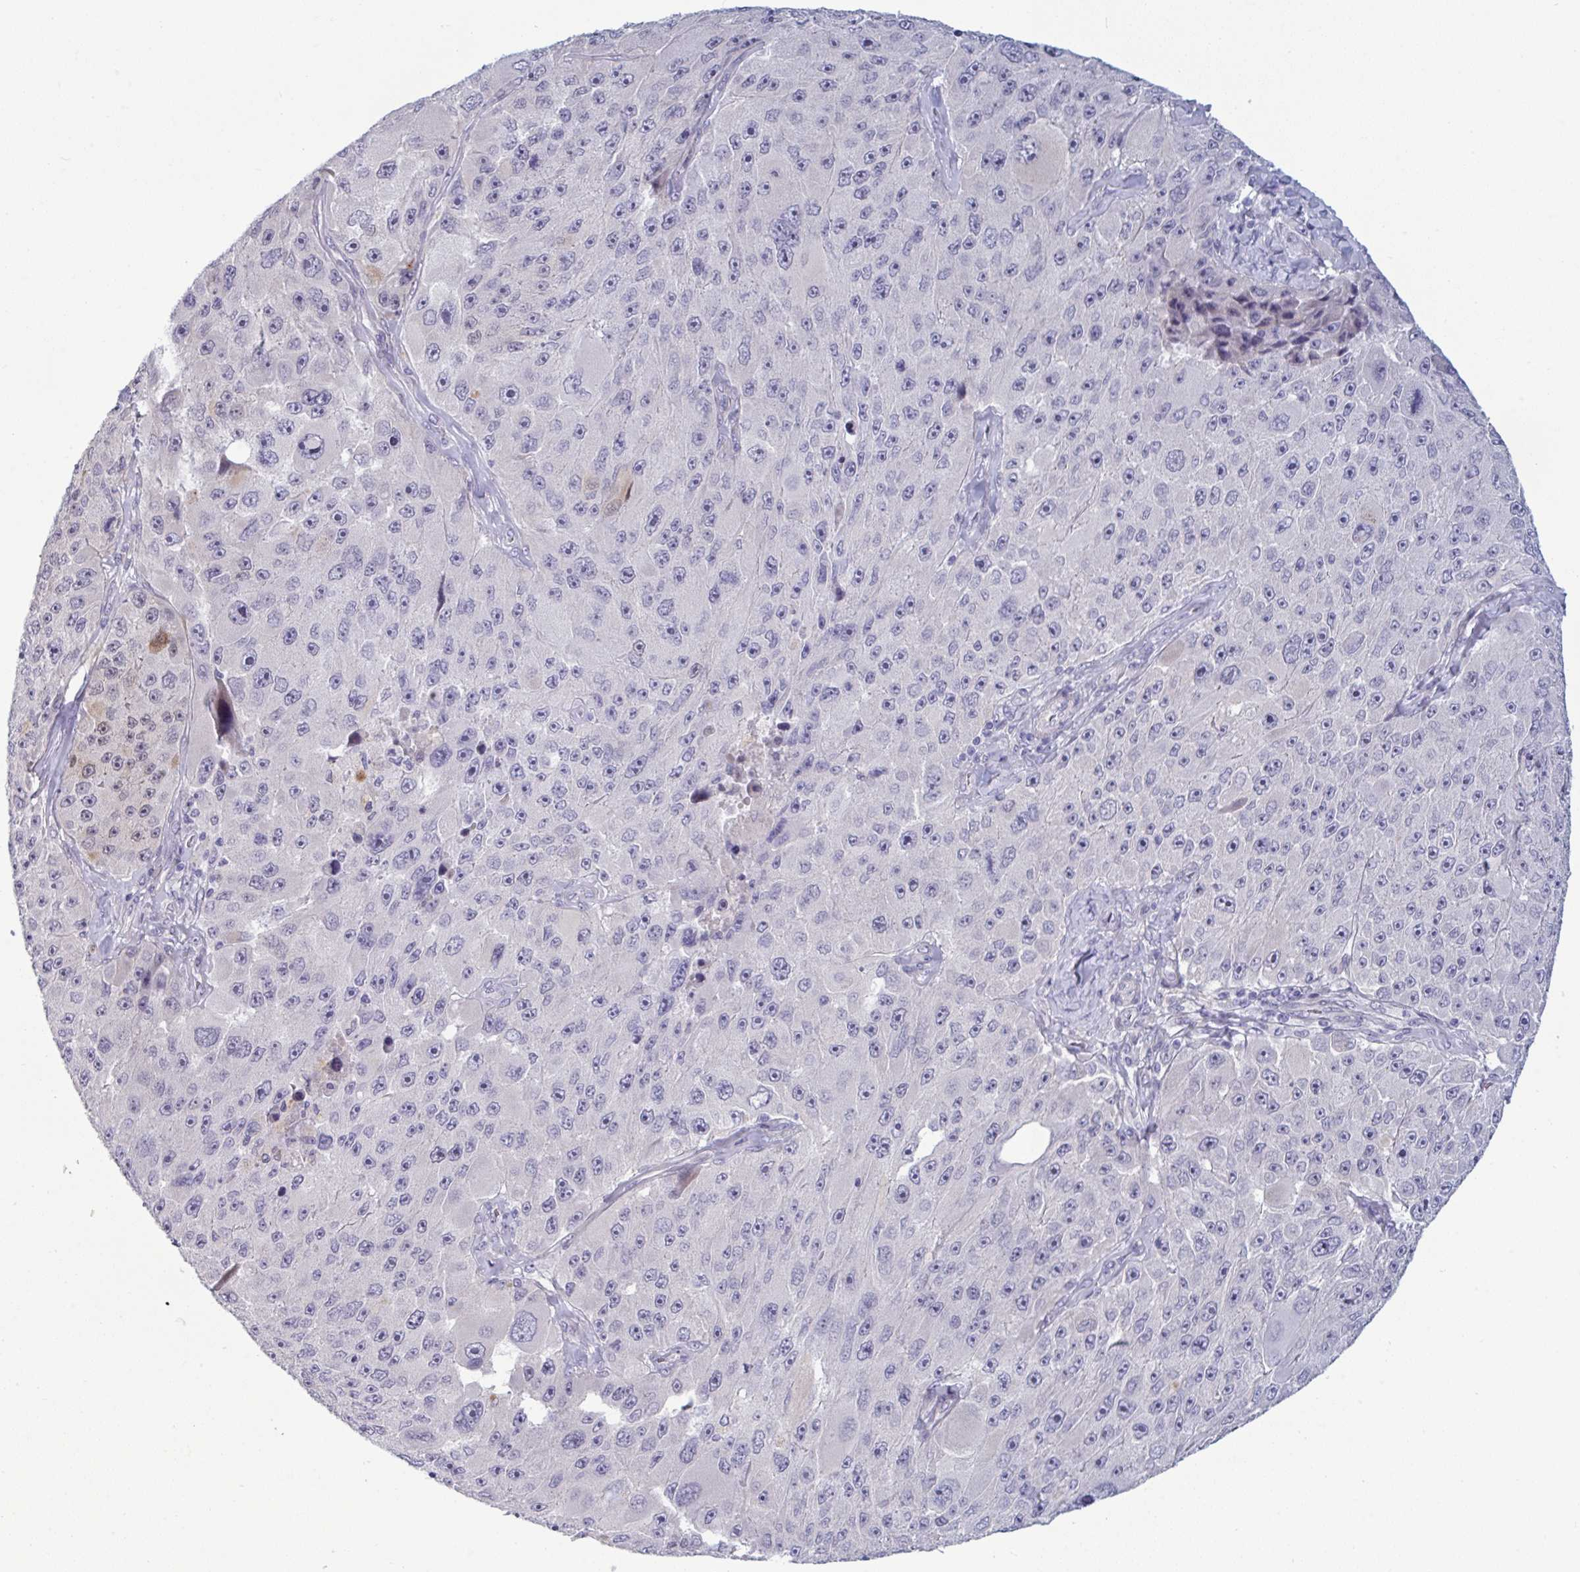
{"staining": {"intensity": "negative", "quantity": "none", "location": "none"}, "tissue": "melanoma", "cell_type": "Tumor cells", "image_type": "cancer", "snomed": [{"axis": "morphology", "description": "Malignant melanoma, Metastatic site"}, {"axis": "topography", "description": "Lymph node"}], "caption": "Melanoma stained for a protein using immunohistochemistry (IHC) exhibits no positivity tumor cells.", "gene": "TCEAL8", "patient": {"sex": "male", "age": 62}}